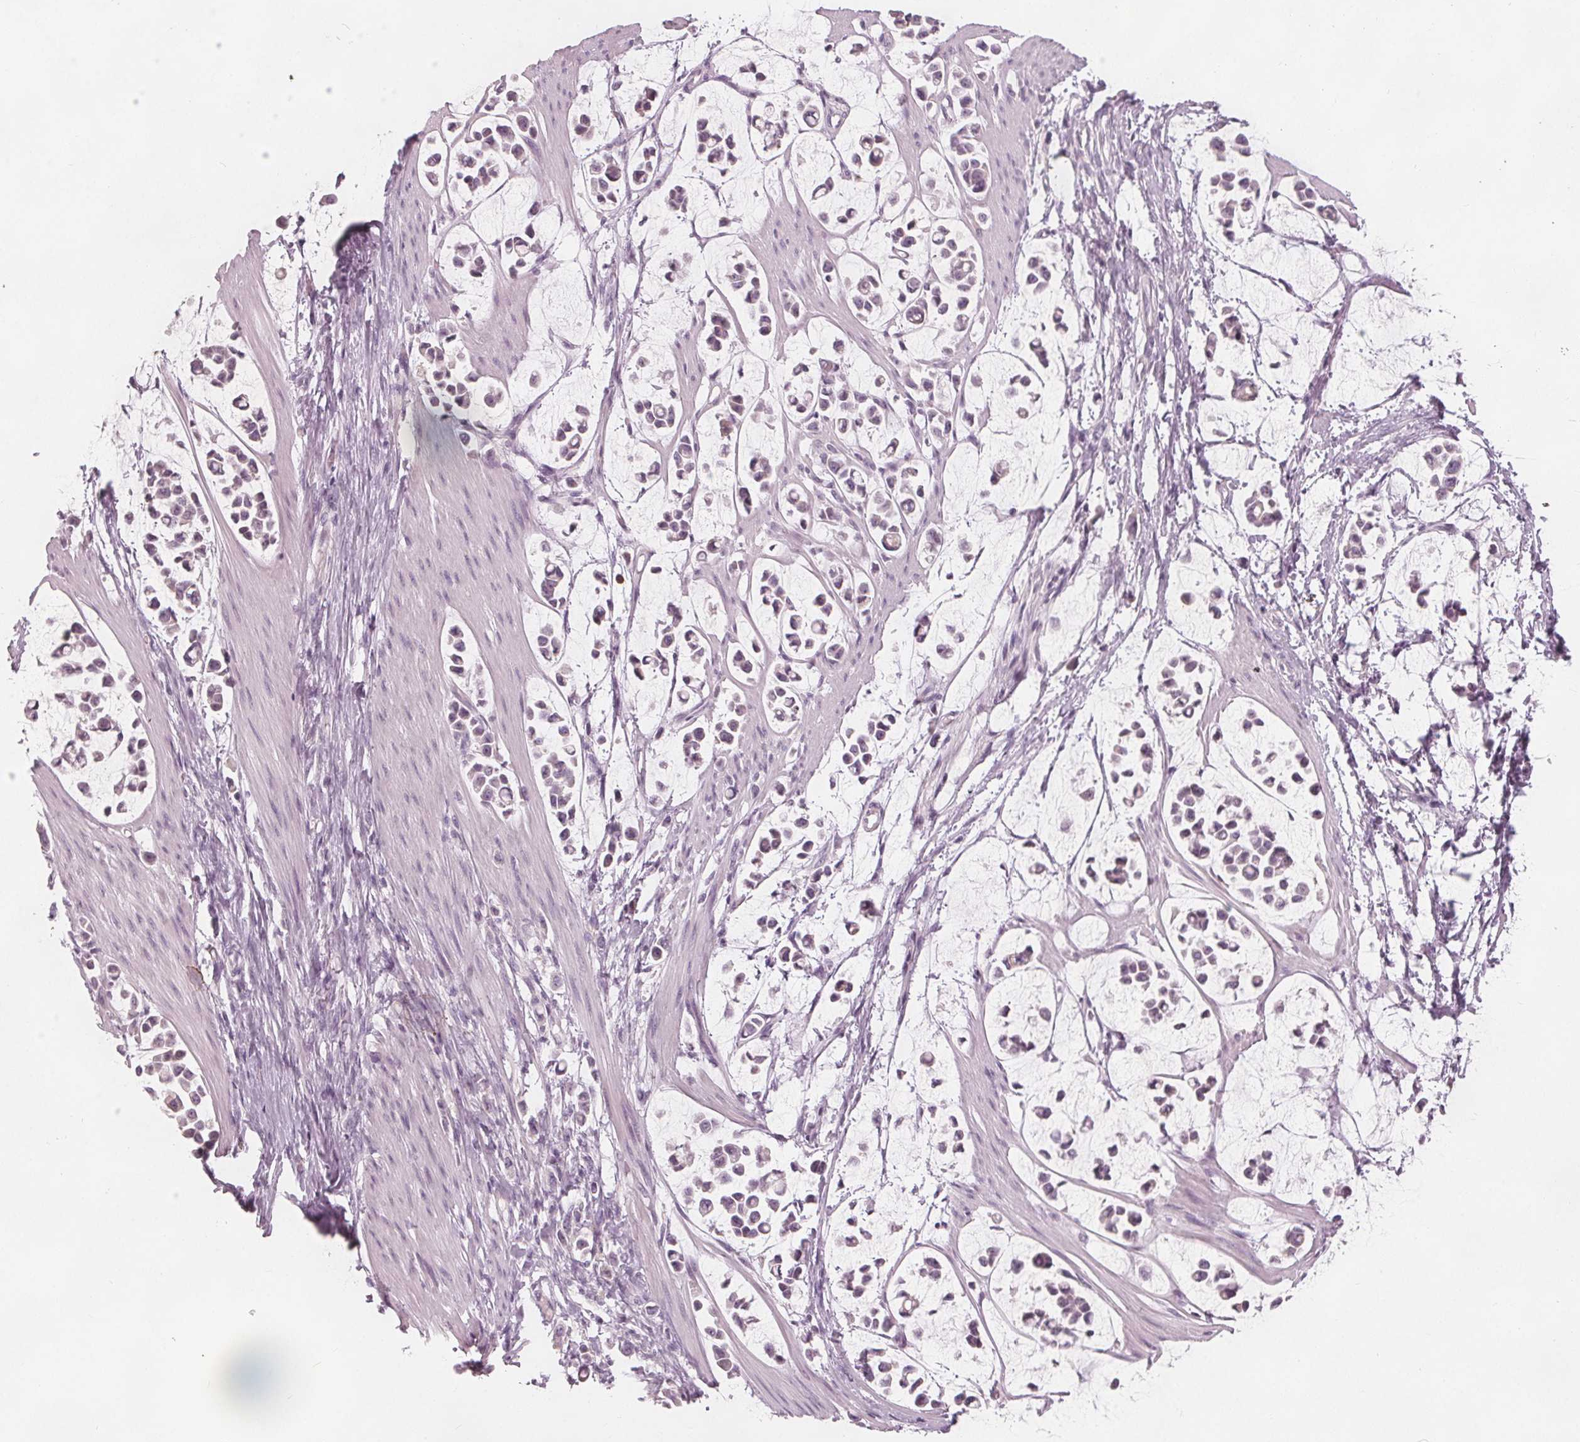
{"staining": {"intensity": "negative", "quantity": "none", "location": "none"}, "tissue": "stomach cancer", "cell_type": "Tumor cells", "image_type": "cancer", "snomed": [{"axis": "morphology", "description": "Adenocarcinoma, NOS"}, {"axis": "topography", "description": "Stomach"}], "caption": "Tumor cells show no significant protein expression in stomach cancer.", "gene": "BRSK1", "patient": {"sex": "male", "age": 82}}